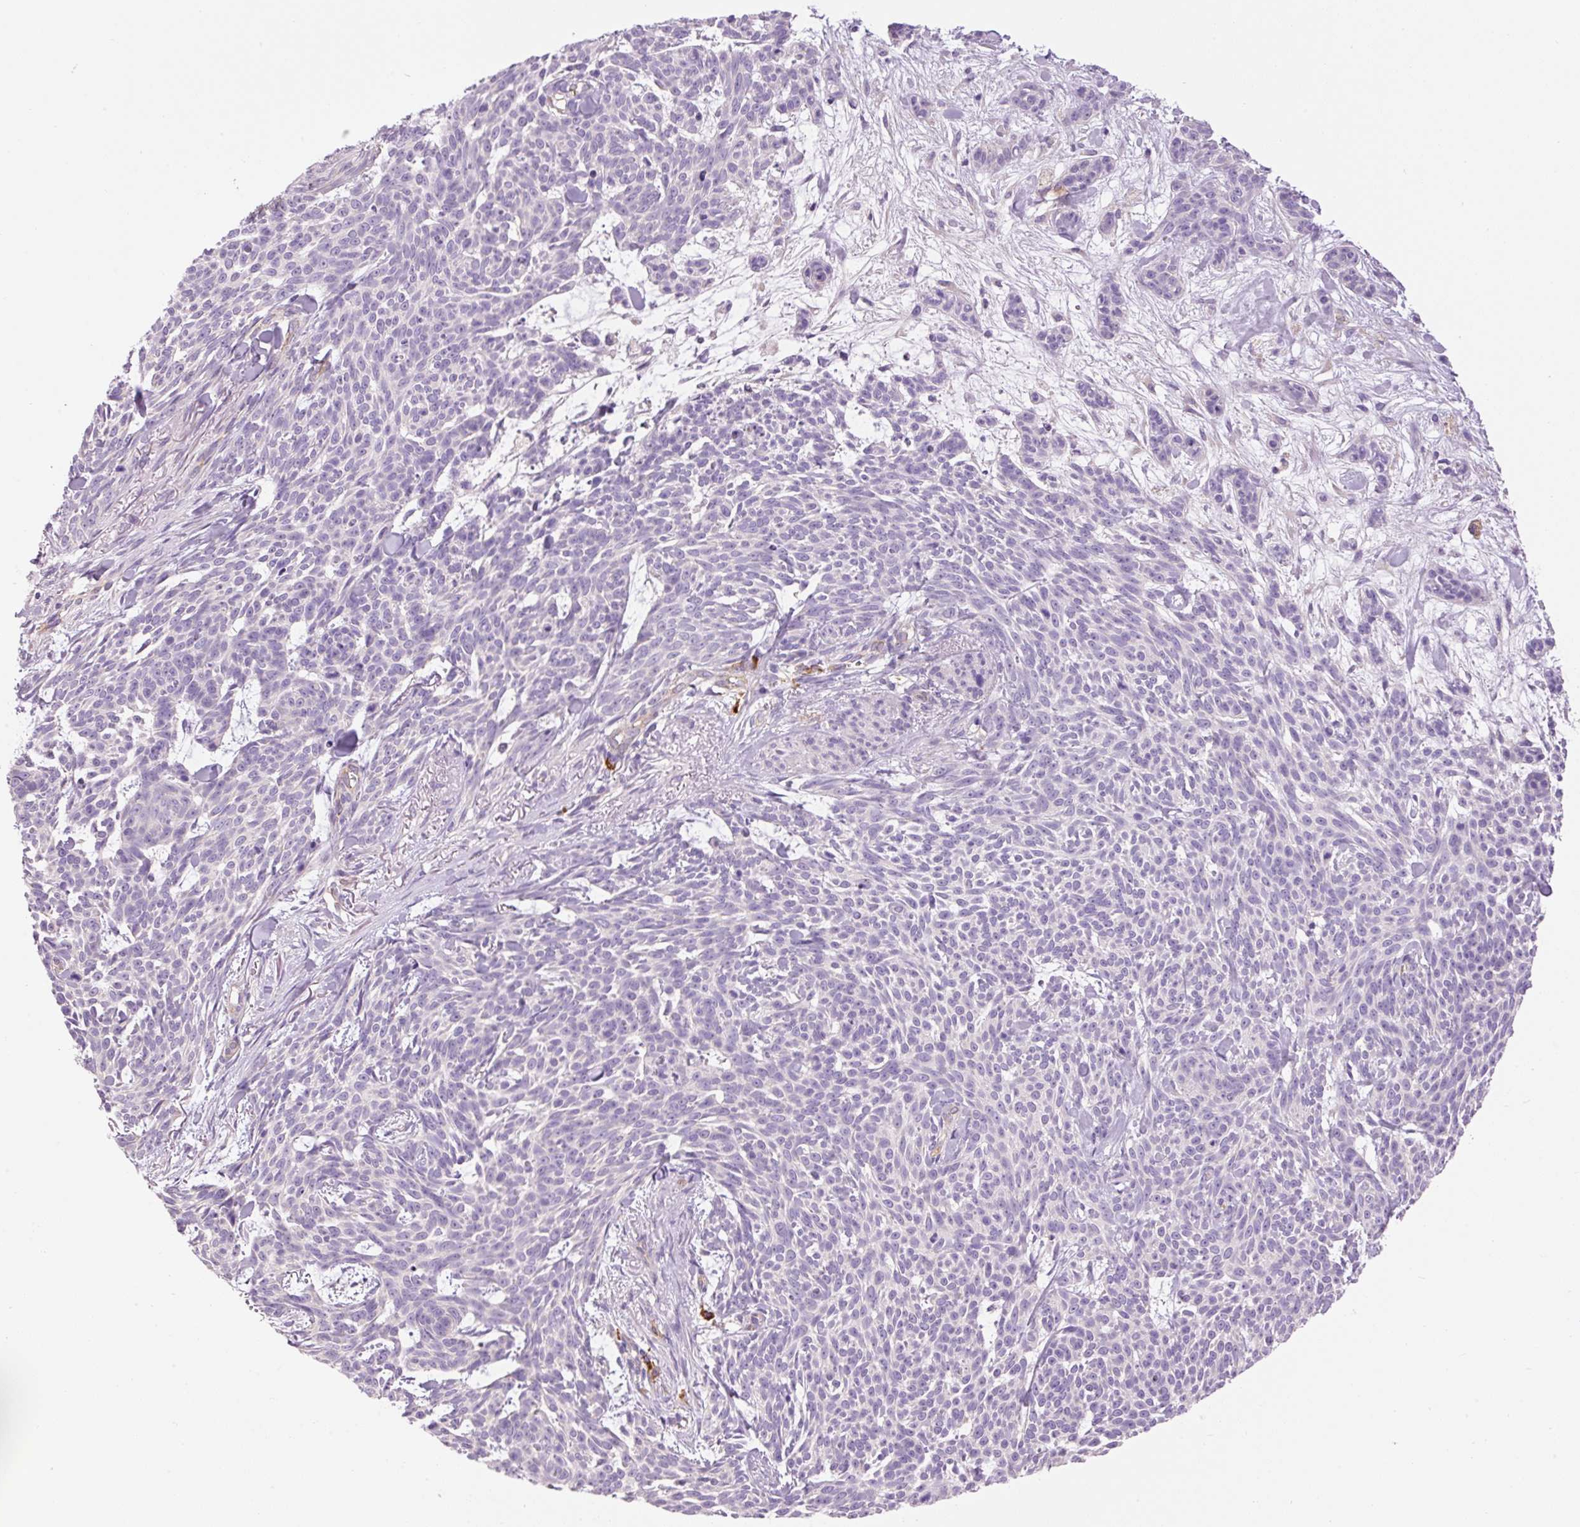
{"staining": {"intensity": "negative", "quantity": "none", "location": "none"}, "tissue": "skin cancer", "cell_type": "Tumor cells", "image_type": "cancer", "snomed": [{"axis": "morphology", "description": "Basal cell carcinoma"}, {"axis": "topography", "description": "Skin"}], "caption": "Protein analysis of basal cell carcinoma (skin) shows no significant expression in tumor cells.", "gene": "PNPLA5", "patient": {"sex": "female", "age": 93}}